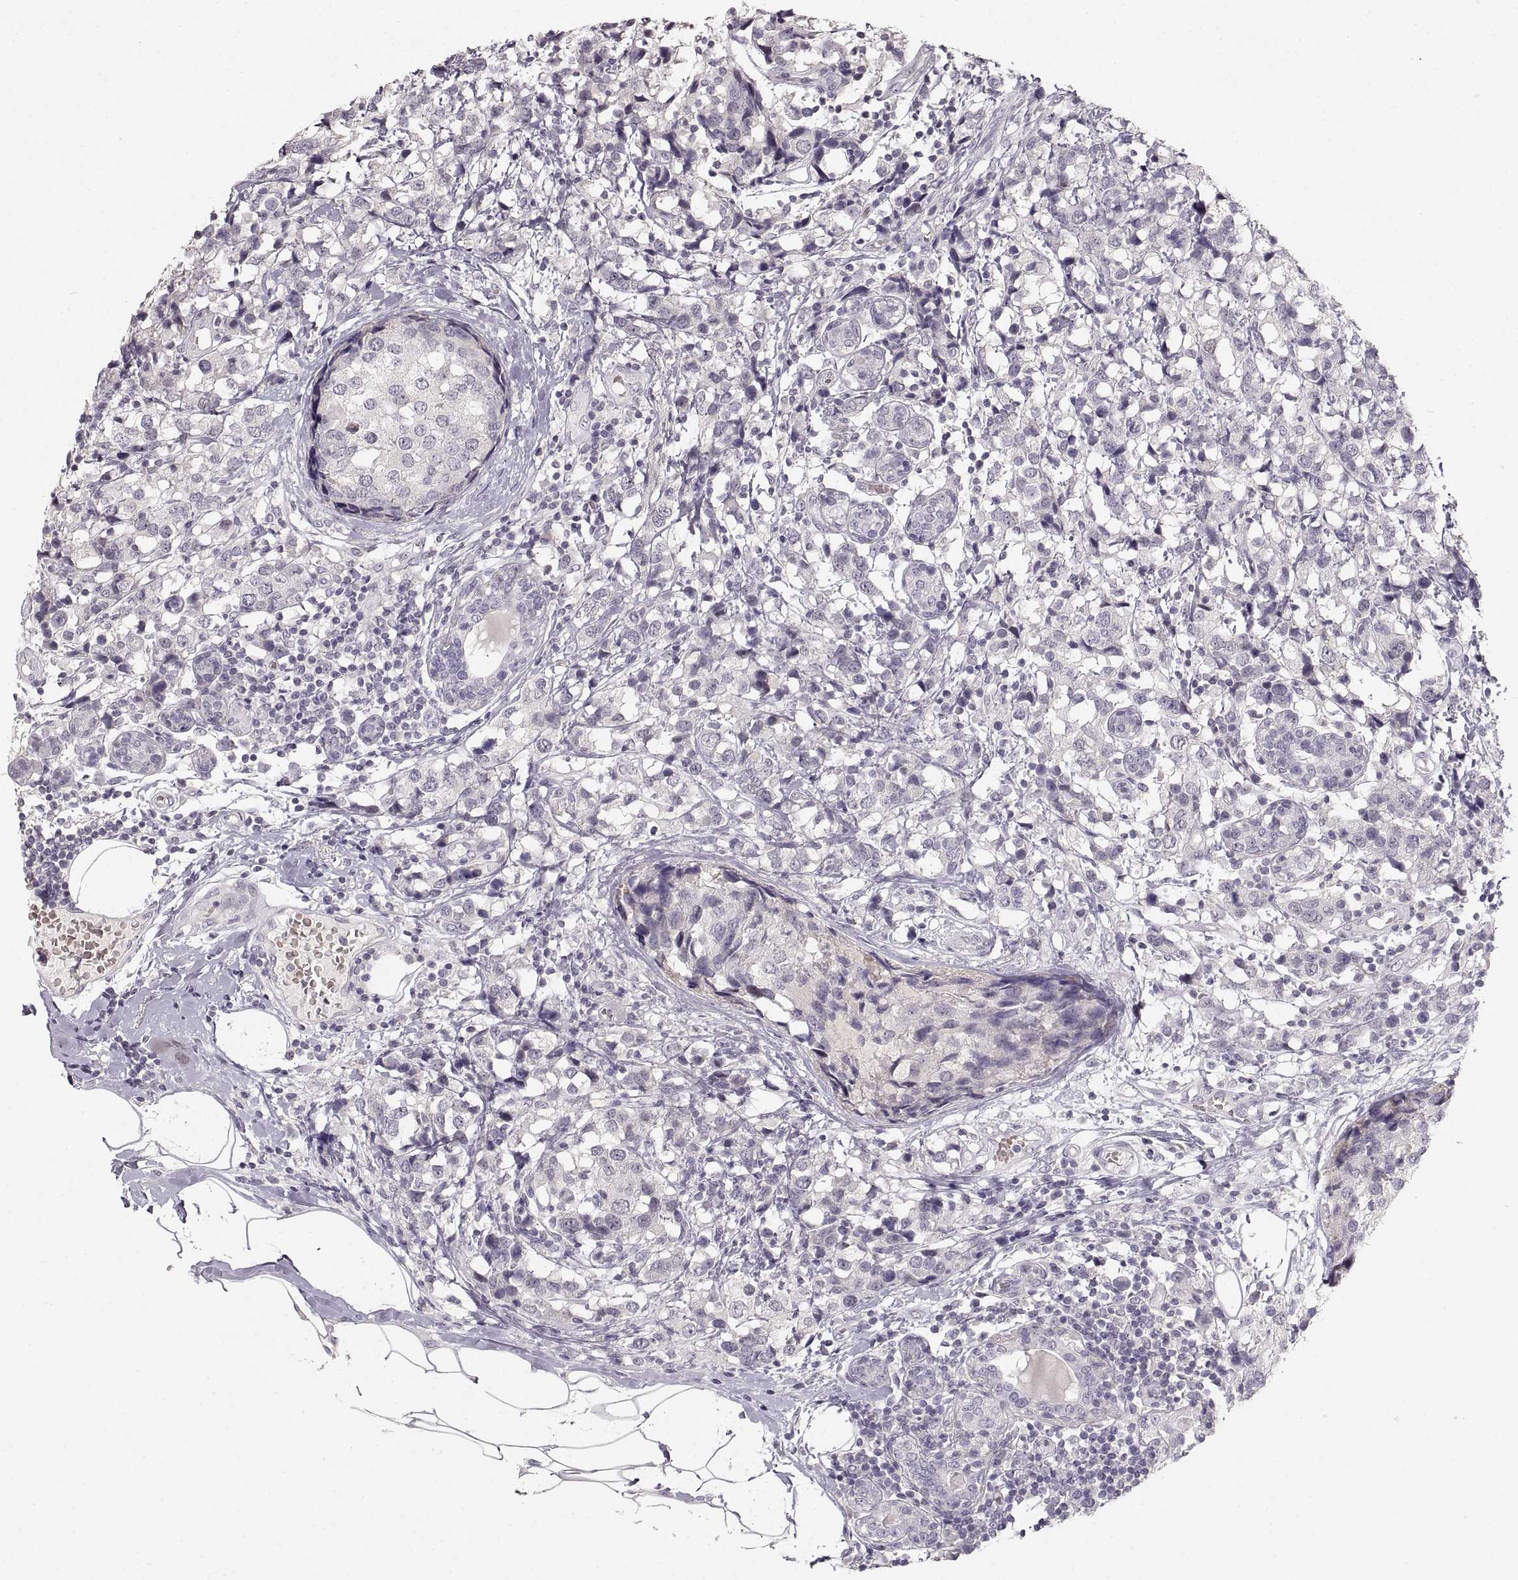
{"staining": {"intensity": "negative", "quantity": "none", "location": "none"}, "tissue": "breast cancer", "cell_type": "Tumor cells", "image_type": "cancer", "snomed": [{"axis": "morphology", "description": "Lobular carcinoma"}, {"axis": "topography", "description": "Breast"}], "caption": "Immunohistochemical staining of human lobular carcinoma (breast) demonstrates no significant positivity in tumor cells.", "gene": "PCSK2", "patient": {"sex": "female", "age": 59}}